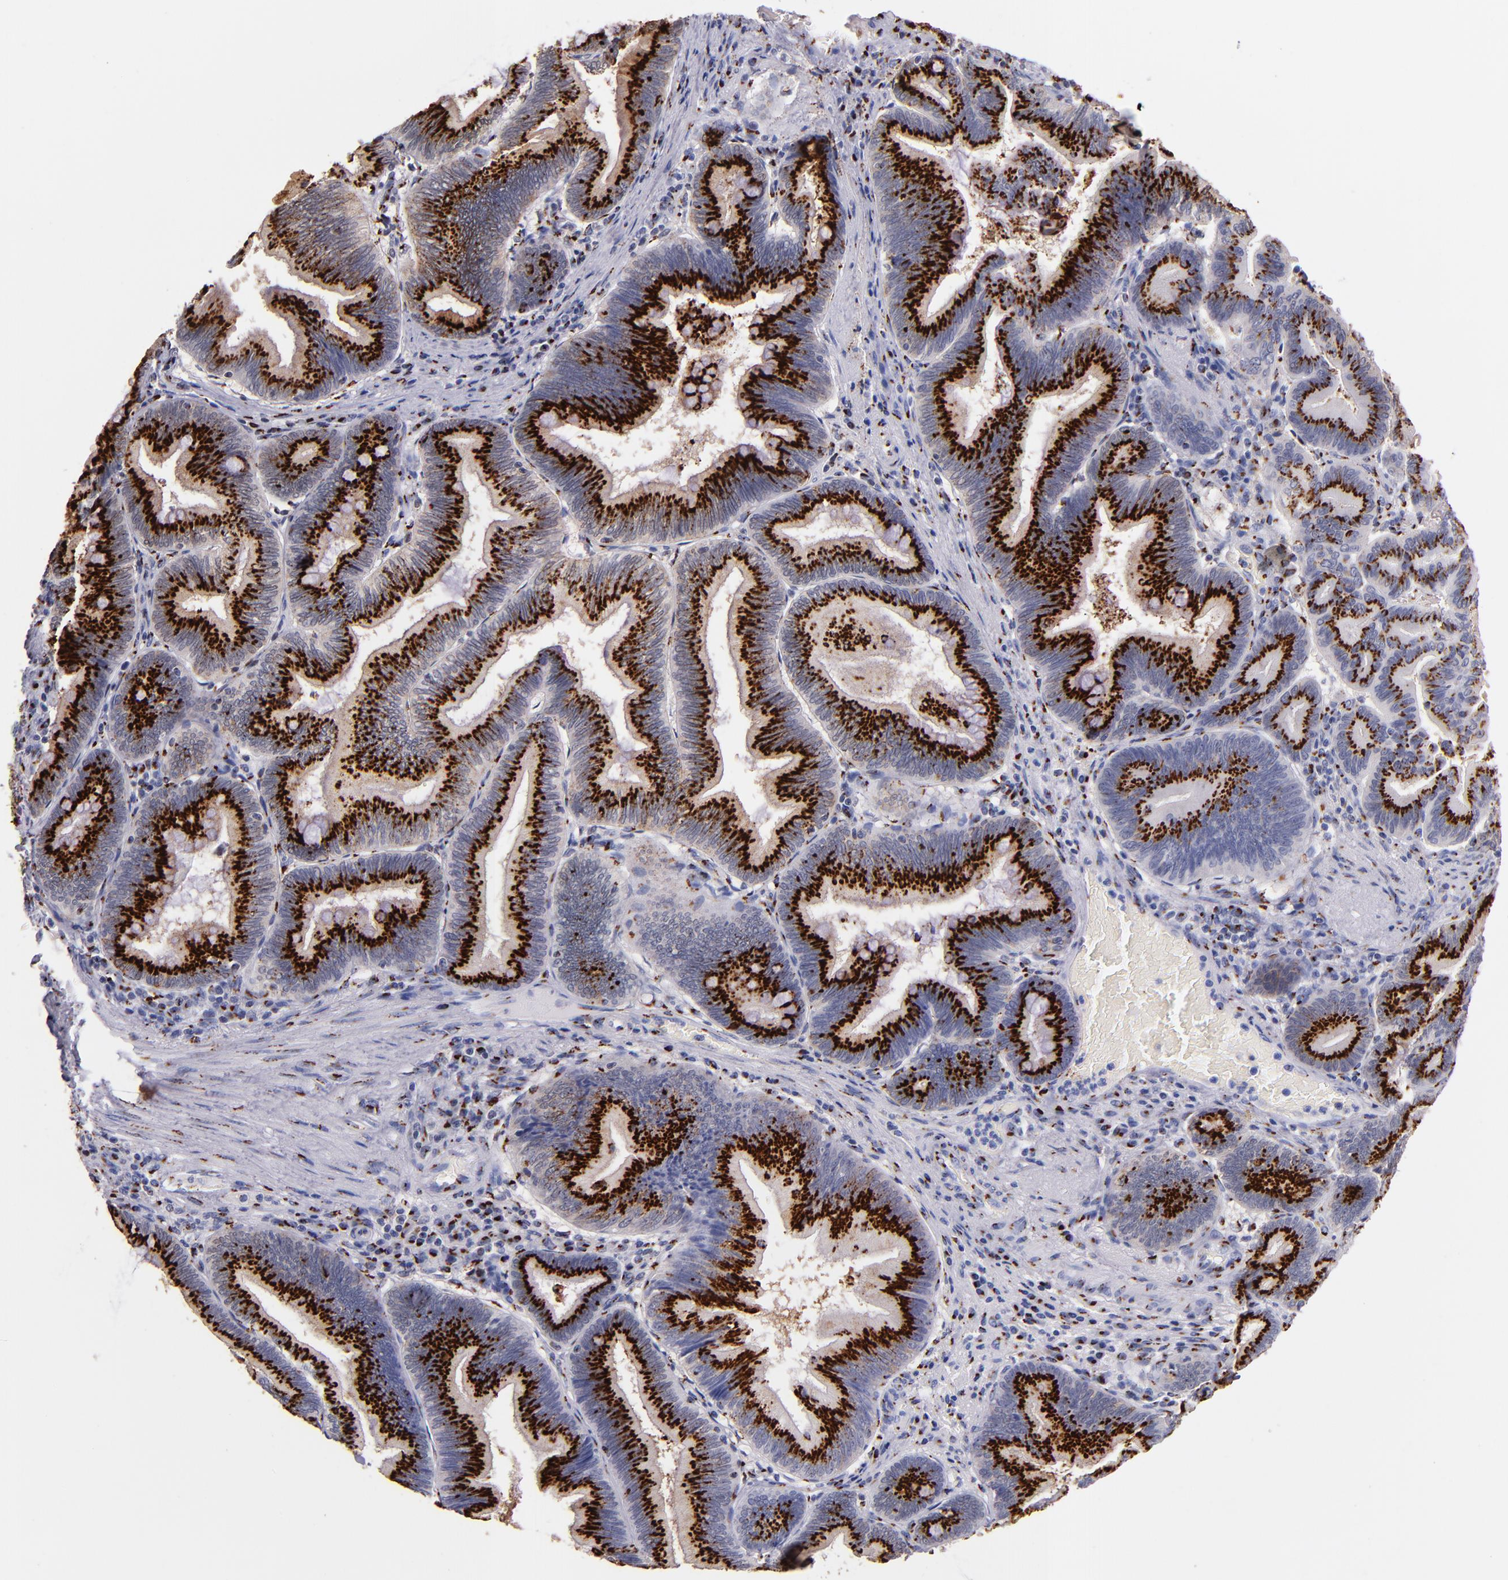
{"staining": {"intensity": "strong", "quantity": ">75%", "location": "cytoplasmic/membranous"}, "tissue": "pancreatic cancer", "cell_type": "Tumor cells", "image_type": "cancer", "snomed": [{"axis": "morphology", "description": "Adenocarcinoma, NOS"}, {"axis": "topography", "description": "Pancreas"}], "caption": "This image demonstrates IHC staining of pancreatic cancer, with high strong cytoplasmic/membranous staining in about >75% of tumor cells.", "gene": "GOLIM4", "patient": {"sex": "male", "age": 82}}